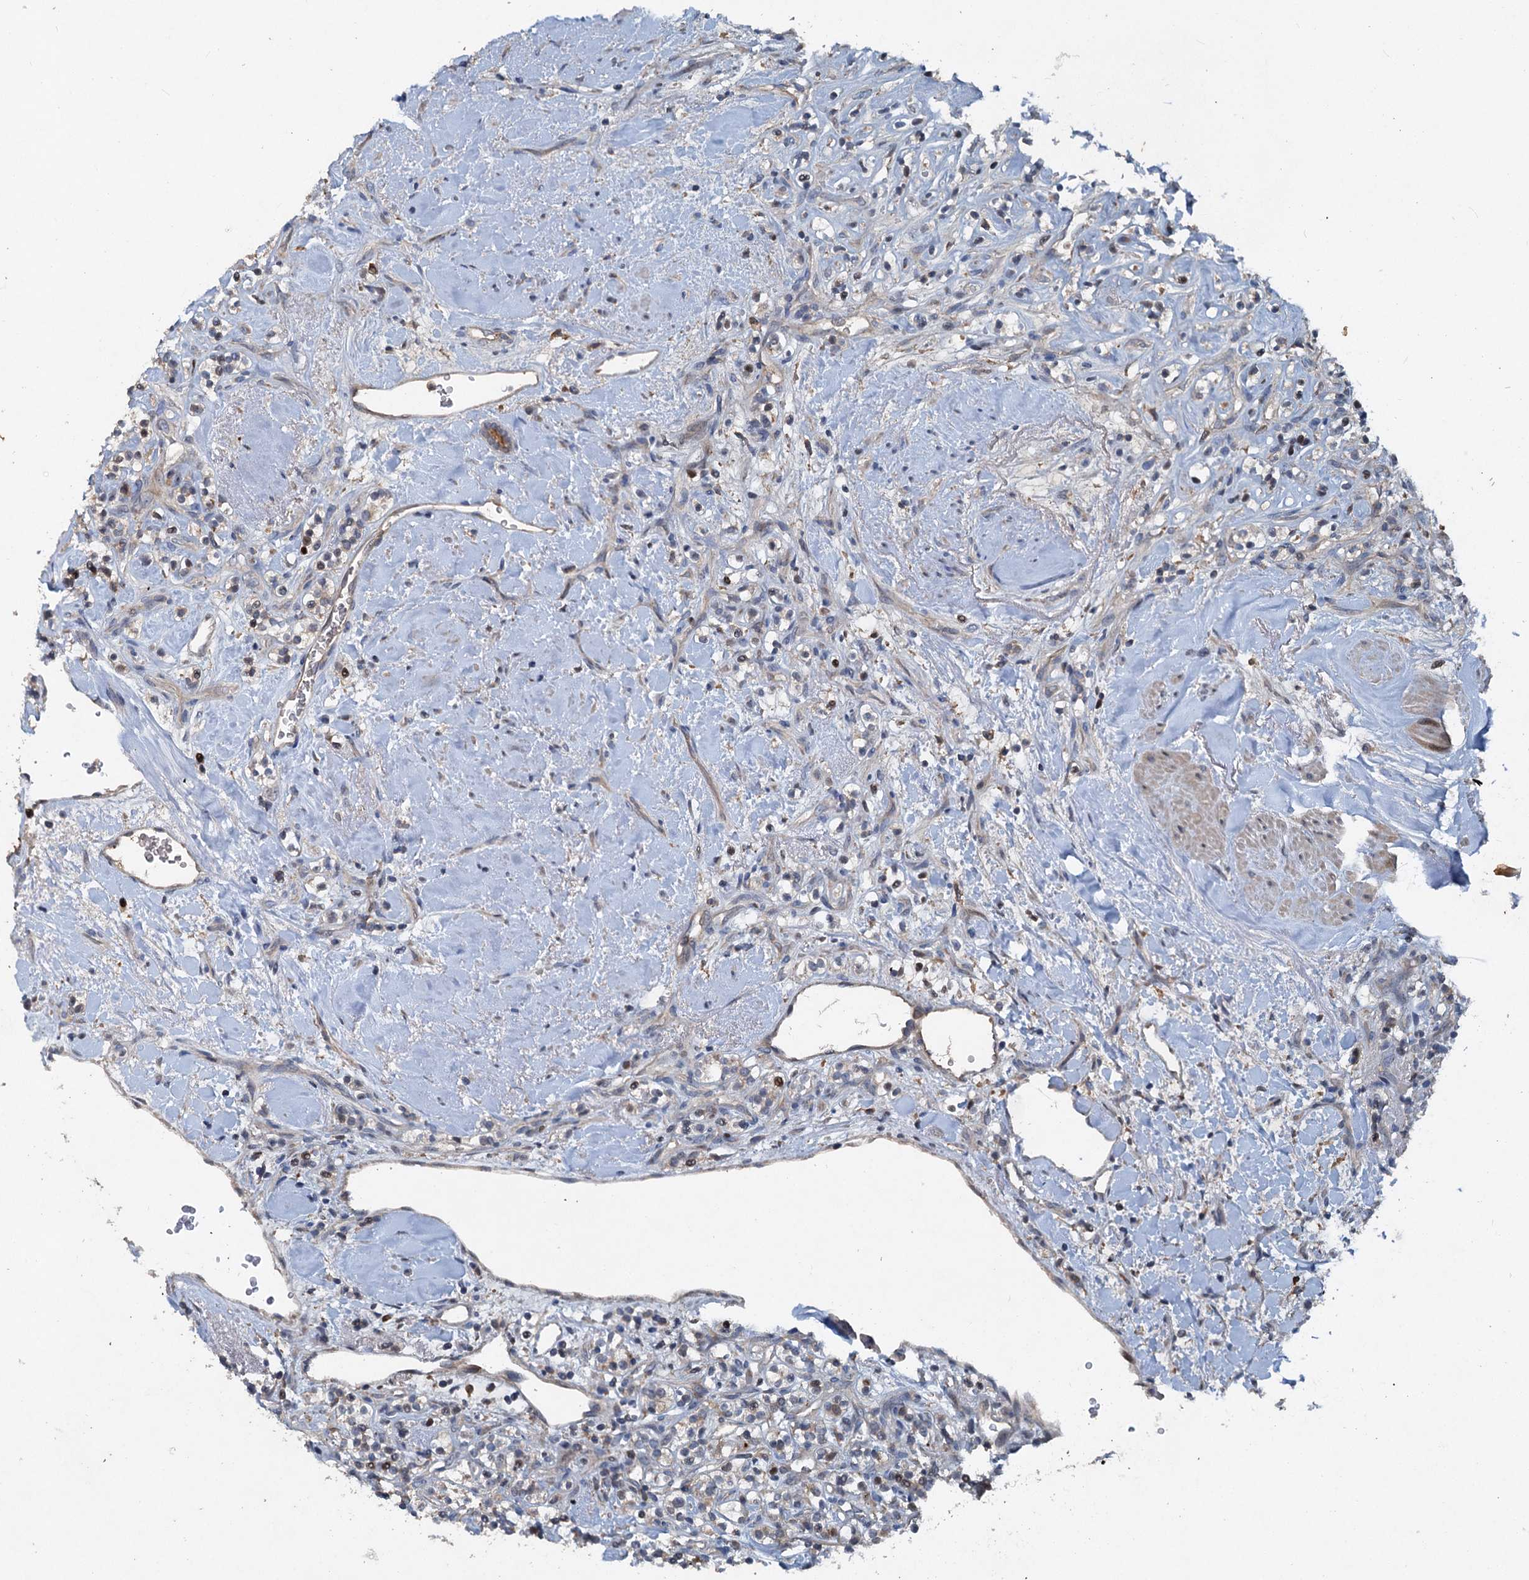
{"staining": {"intensity": "negative", "quantity": "none", "location": "none"}, "tissue": "renal cancer", "cell_type": "Tumor cells", "image_type": "cancer", "snomed": [{"axis": "morphology", "description": "Adenocarcinoma, NOS"}, {"axis": "topography", "description": "Kidney"}], "caption": "A photomicrograph of renal cancer (adenocarcinoma) stained for a protein shows no brown staining in tumor cells.", "gene": "TAPBPL", "patient": {"sex": "male", "age": 77}}